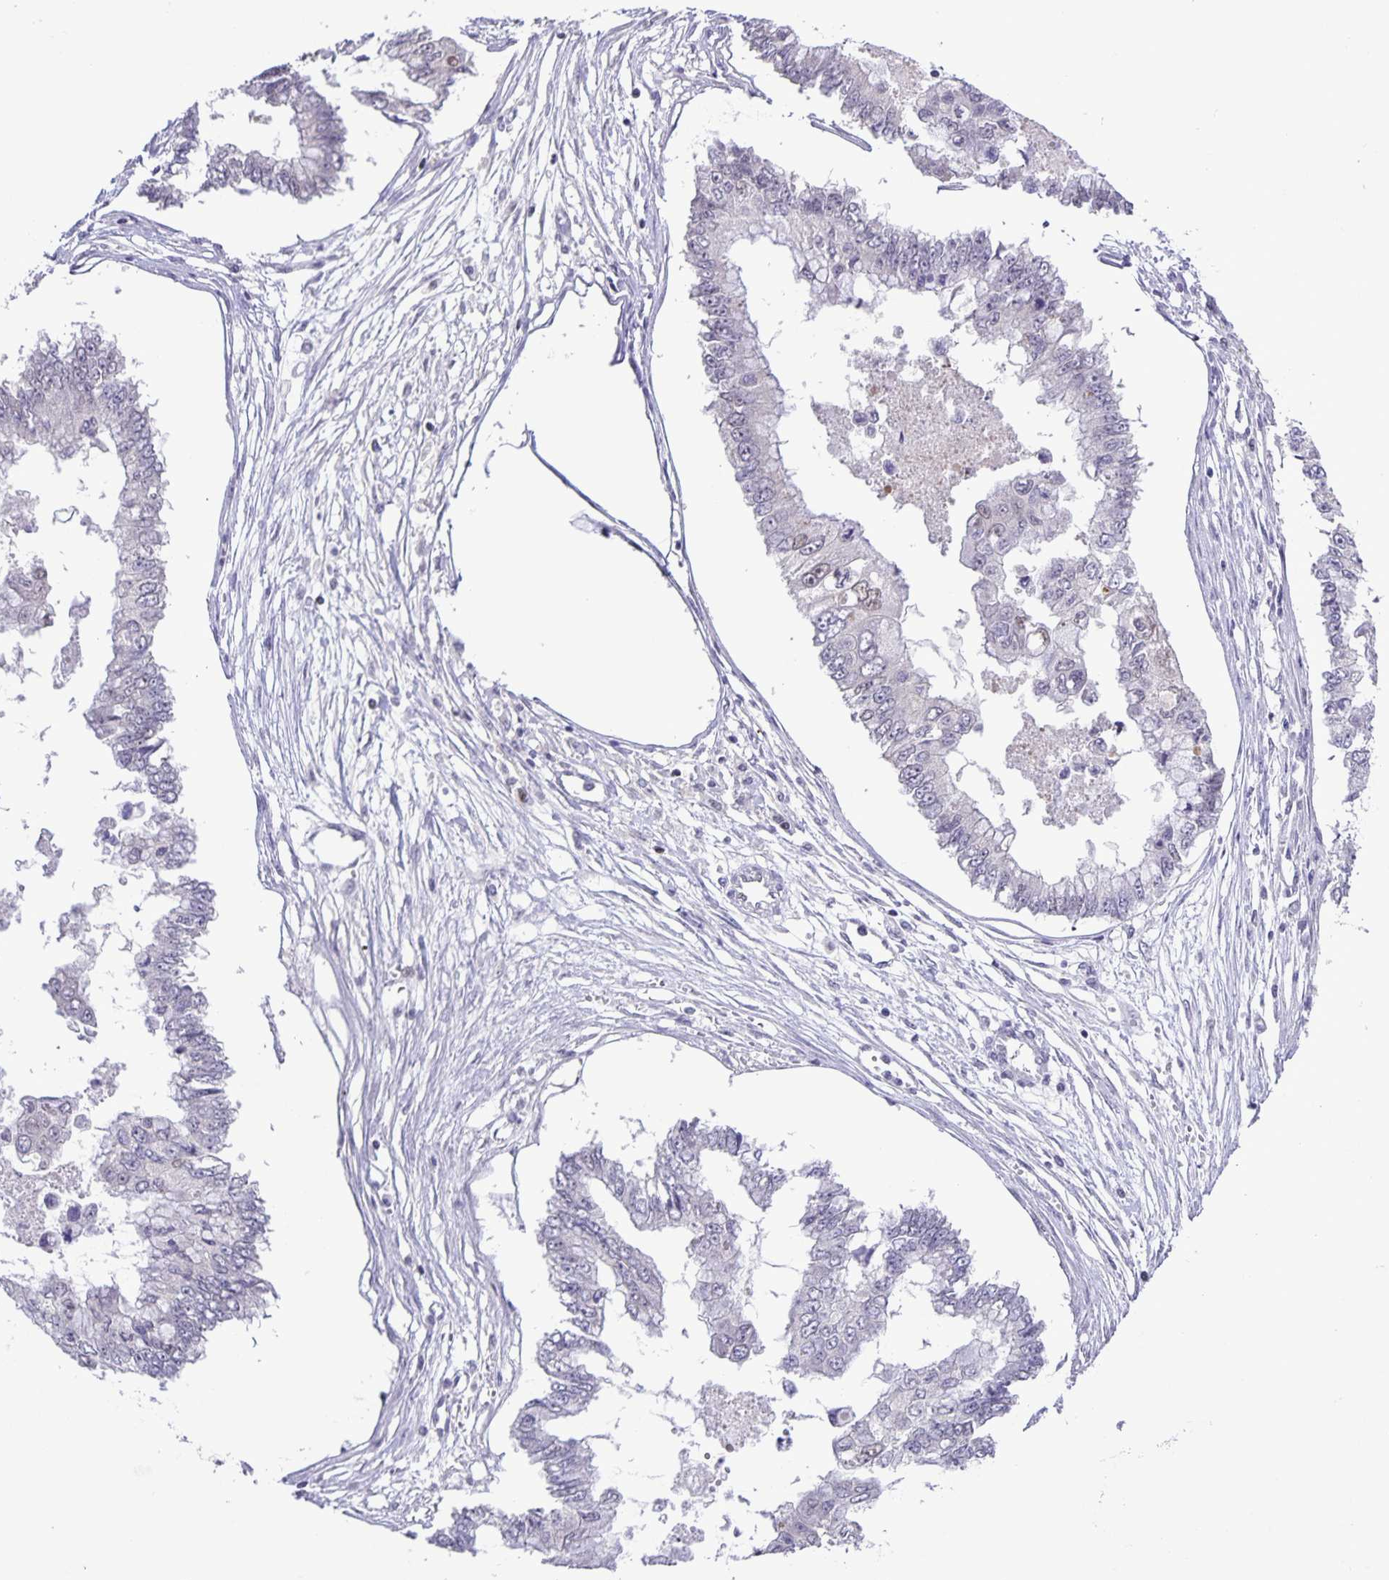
{"staining": {"intensity": "negative", "quantity": "none", "location": "none"}, "tissue": "ovarian cancer", "cell_type": "Tumor cells", "image_type": "cancer", "snomed": [{"axis": "morphology", "description": "Cystadenocarcinoma, mucinous, NOS"}, {"axis": "topography", "description": "Ovary"}], "caption": "Immunohistochemistry photomicrograph of human ovarian cancer stained for a protein (brown), which shows no positivity in tumor cells. (Stains: DAB (3,3'-diaminobenzidine) IHC with hematoxylin counter stain, Microscopy: brightfield microscopy at high magnification).", "gene": "ONECUT2", "patient": {"sex": "female", "age": 72}}